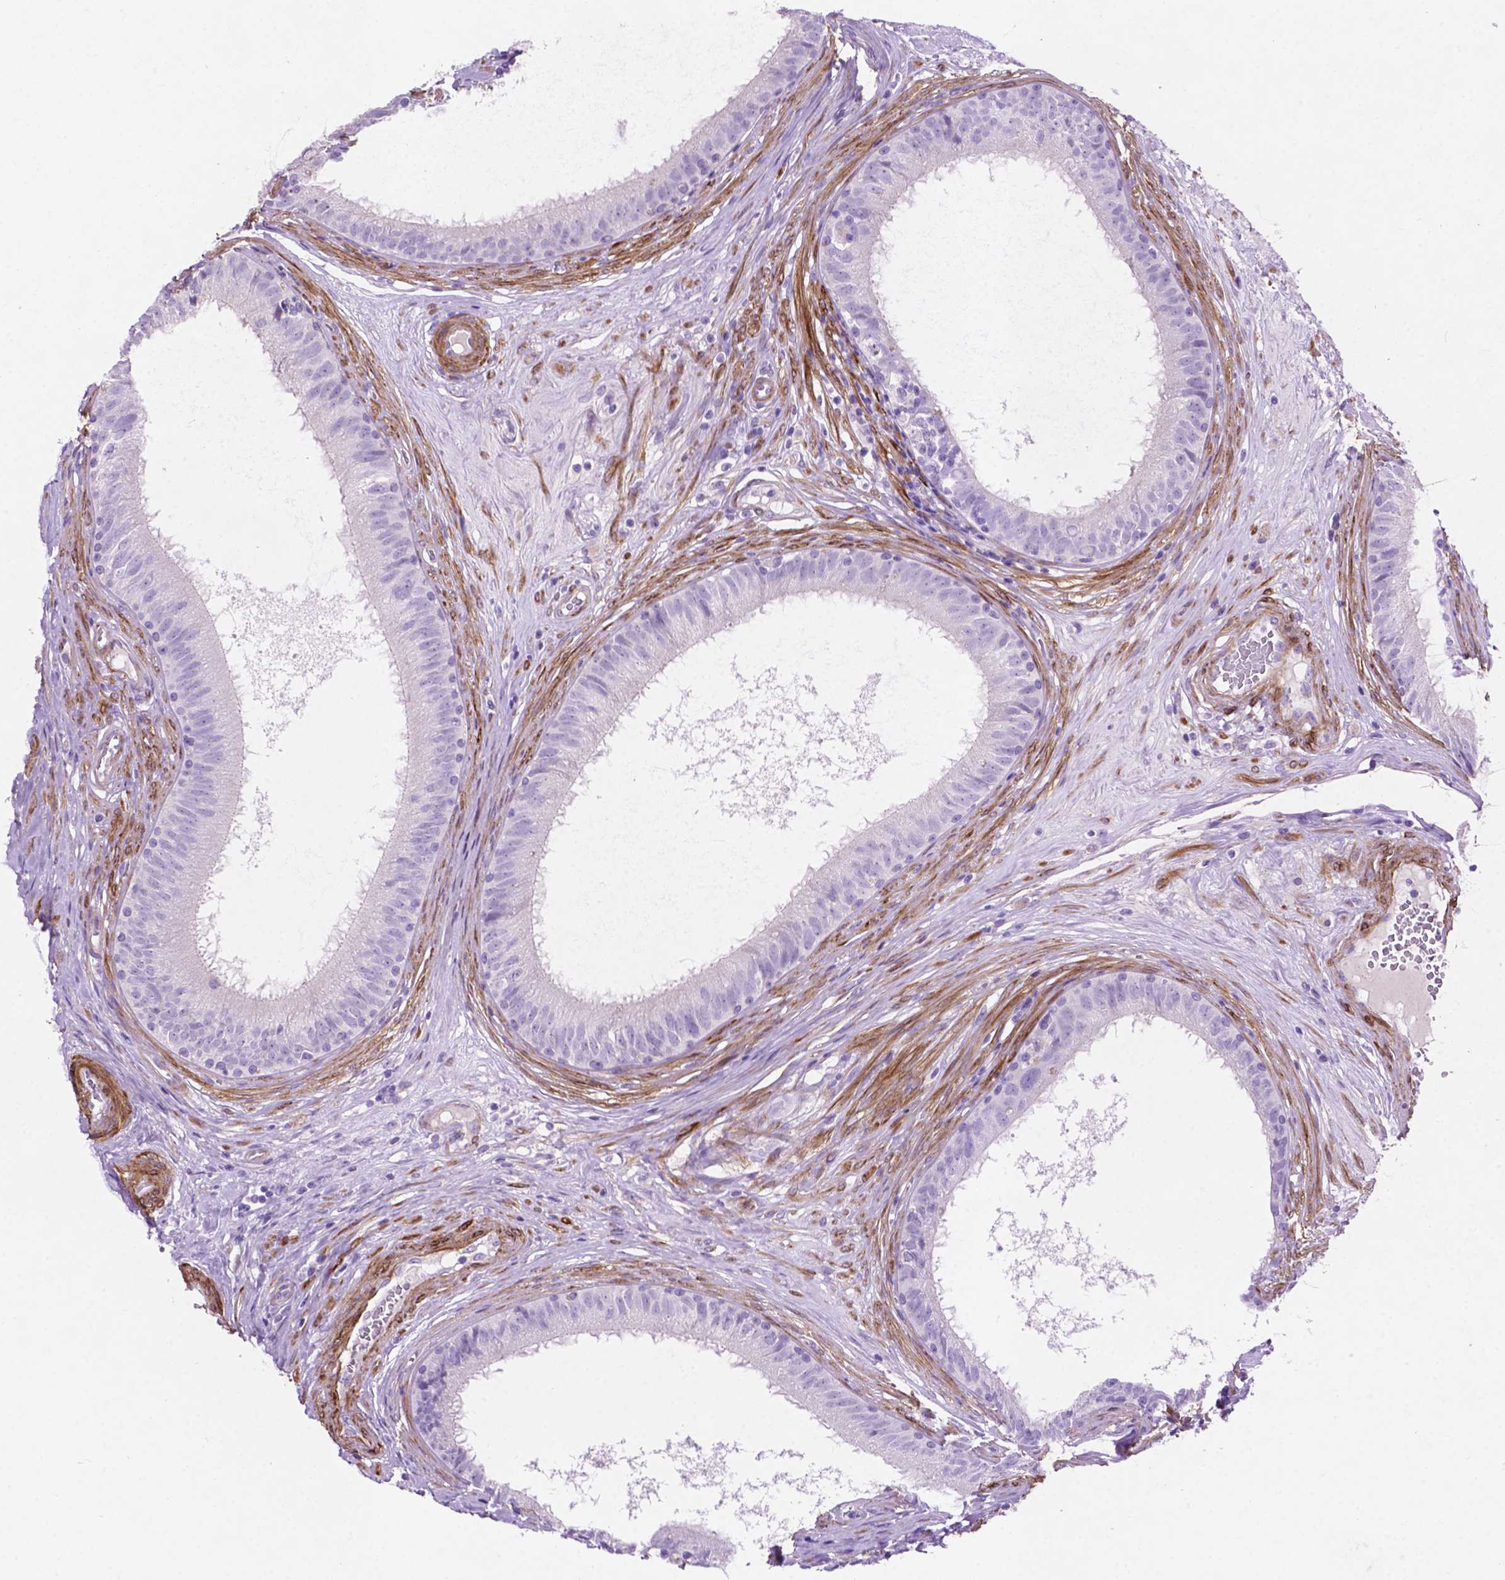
{"staining": {"intensity": "negative", "quantity": "none", "location": "none"}, "tissue": "epididymis", "cell_type": "Glandular cells", "image_type": "normal", "snomed": [{"axis": "morphology", "description": "Normal tissue, NOS"}, {"axis": "topography", "description": "Epididymis"}], "caption": "Immunohistochemical staining of benign epididymis demonstrates no significant positivity in glandular cells.", "gene": "ASPG", "patient": {"sex": "male", "age": 59}}